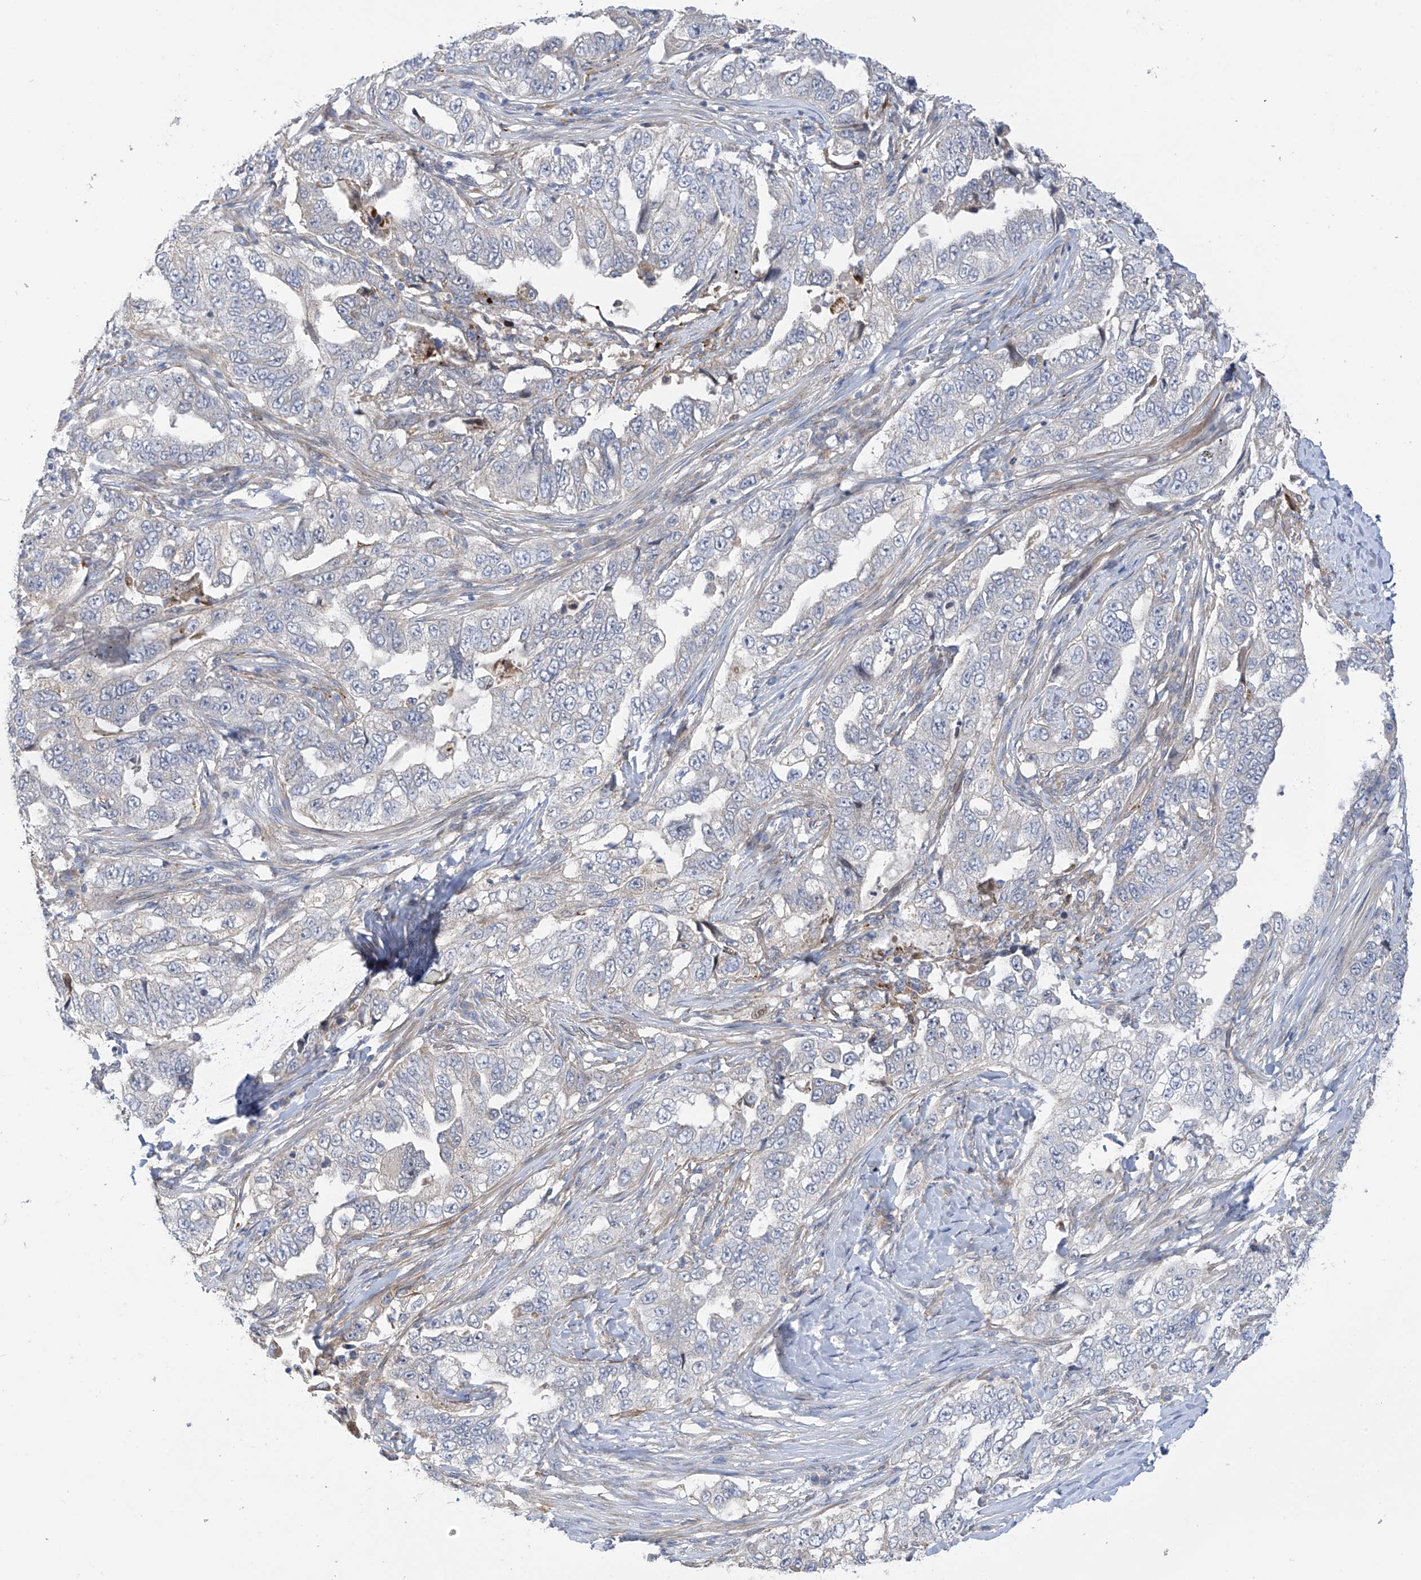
{"staining": {"intensity": "negative", "quantity": "none", "location": "none"}, "tissue": "lung cancer", "cell_type": "Tumor cells", "image_type": "cancer", "snomed": [{"axis": "morphology", "description": "Adenocarcinoma, NOS"}, {"axis": "topography", "description": "Lung"}], "caption": "This is a photomicrograph of IHC staining of lung cancer (adenocarcinoma), which shows no positivity in tumor cells.", "gene": "ZNF641", "patient": {"sex": "female", "age": 51}}